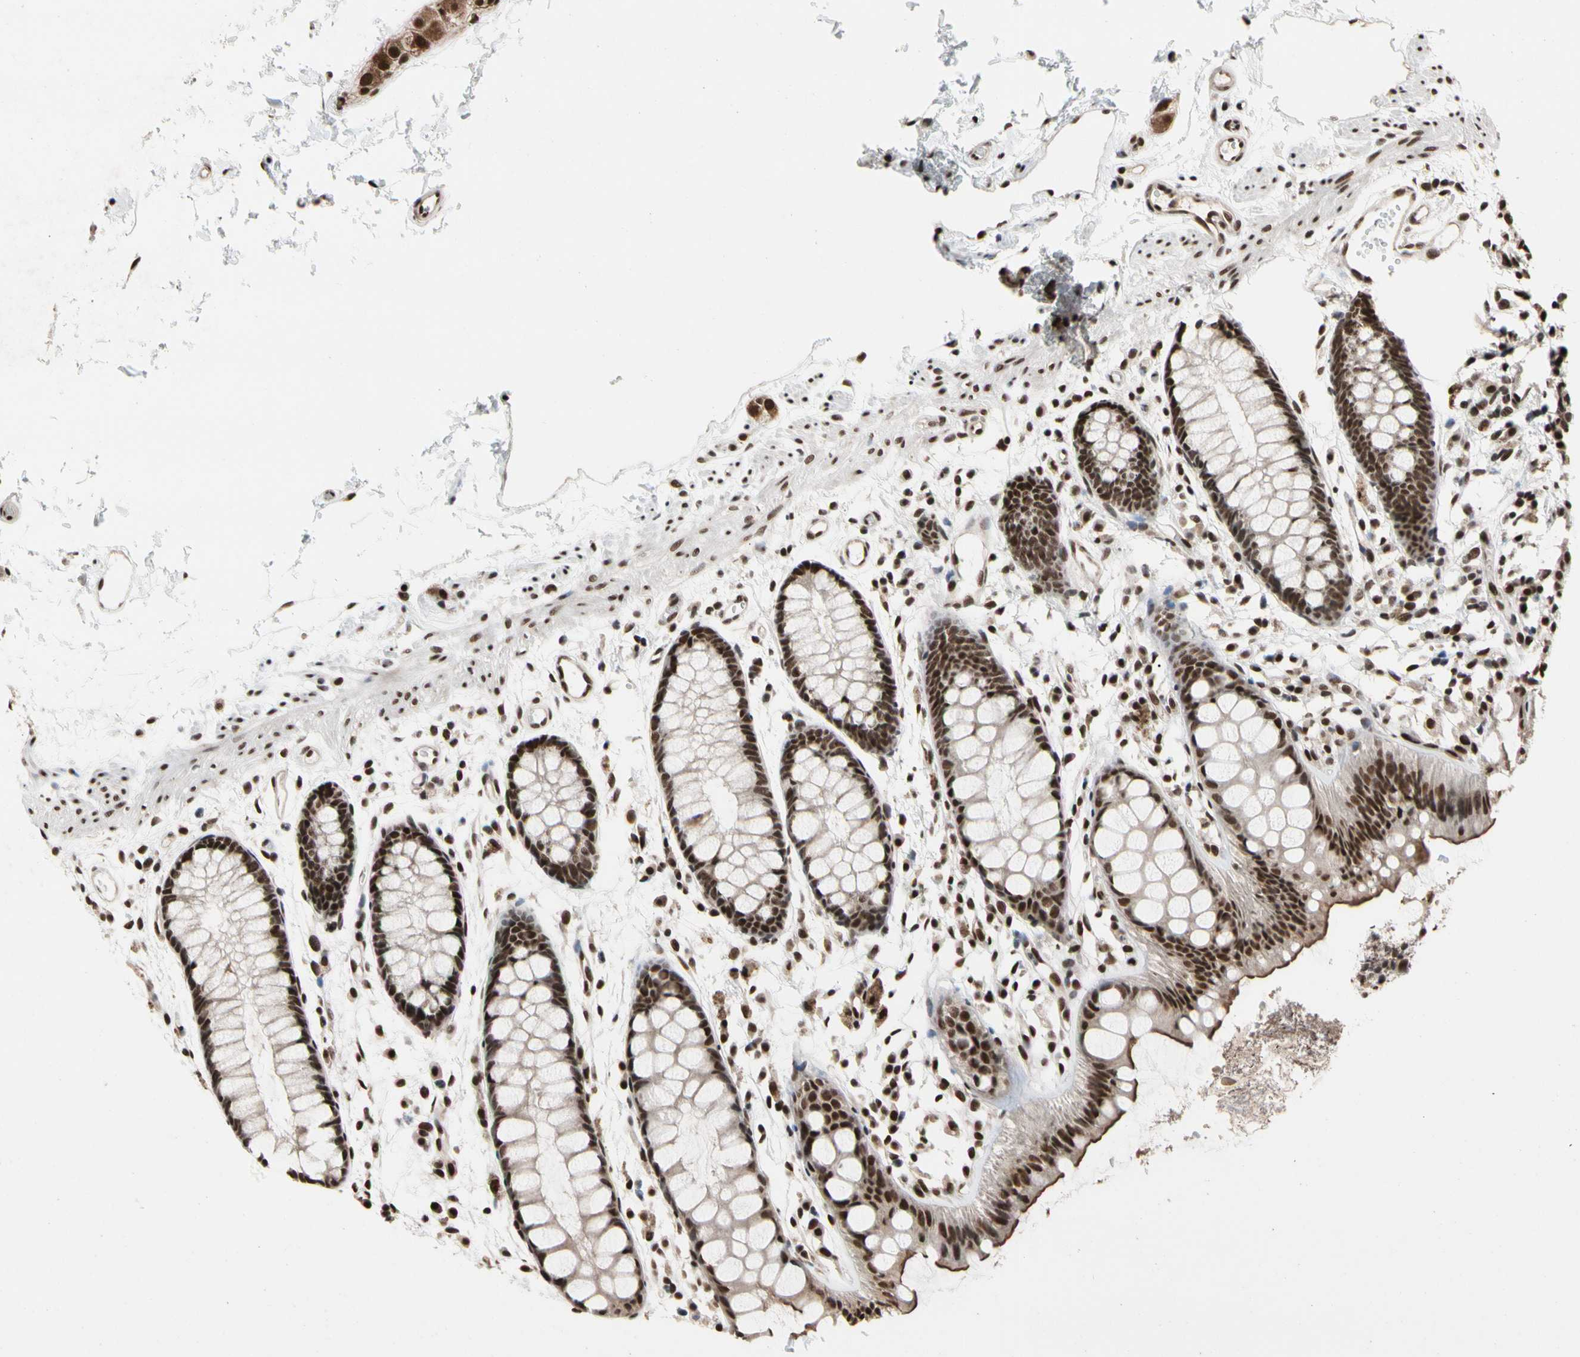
{"staining": {"intensity": "strong", "quantity": ">75%", "location": "cytoplasmic/membranous,nuclear"}, "tissue": "rectum", "cell_type": "Glandular cells", "image_type": "normal", "snomed": [{"axis": "morphology", "description": "Normal tissue, NOS"}, {"axis": "topography", "description": "Rectum"}], "caption": "About >75% of glandular cells in unremarkable human rectum show strong cytoplasmic/membranous,nuclear protein positivity as visualized by brown immunohistochemical staining.", "gene": "FAM98B", "patient": {"sex": "female", "age": 66}}